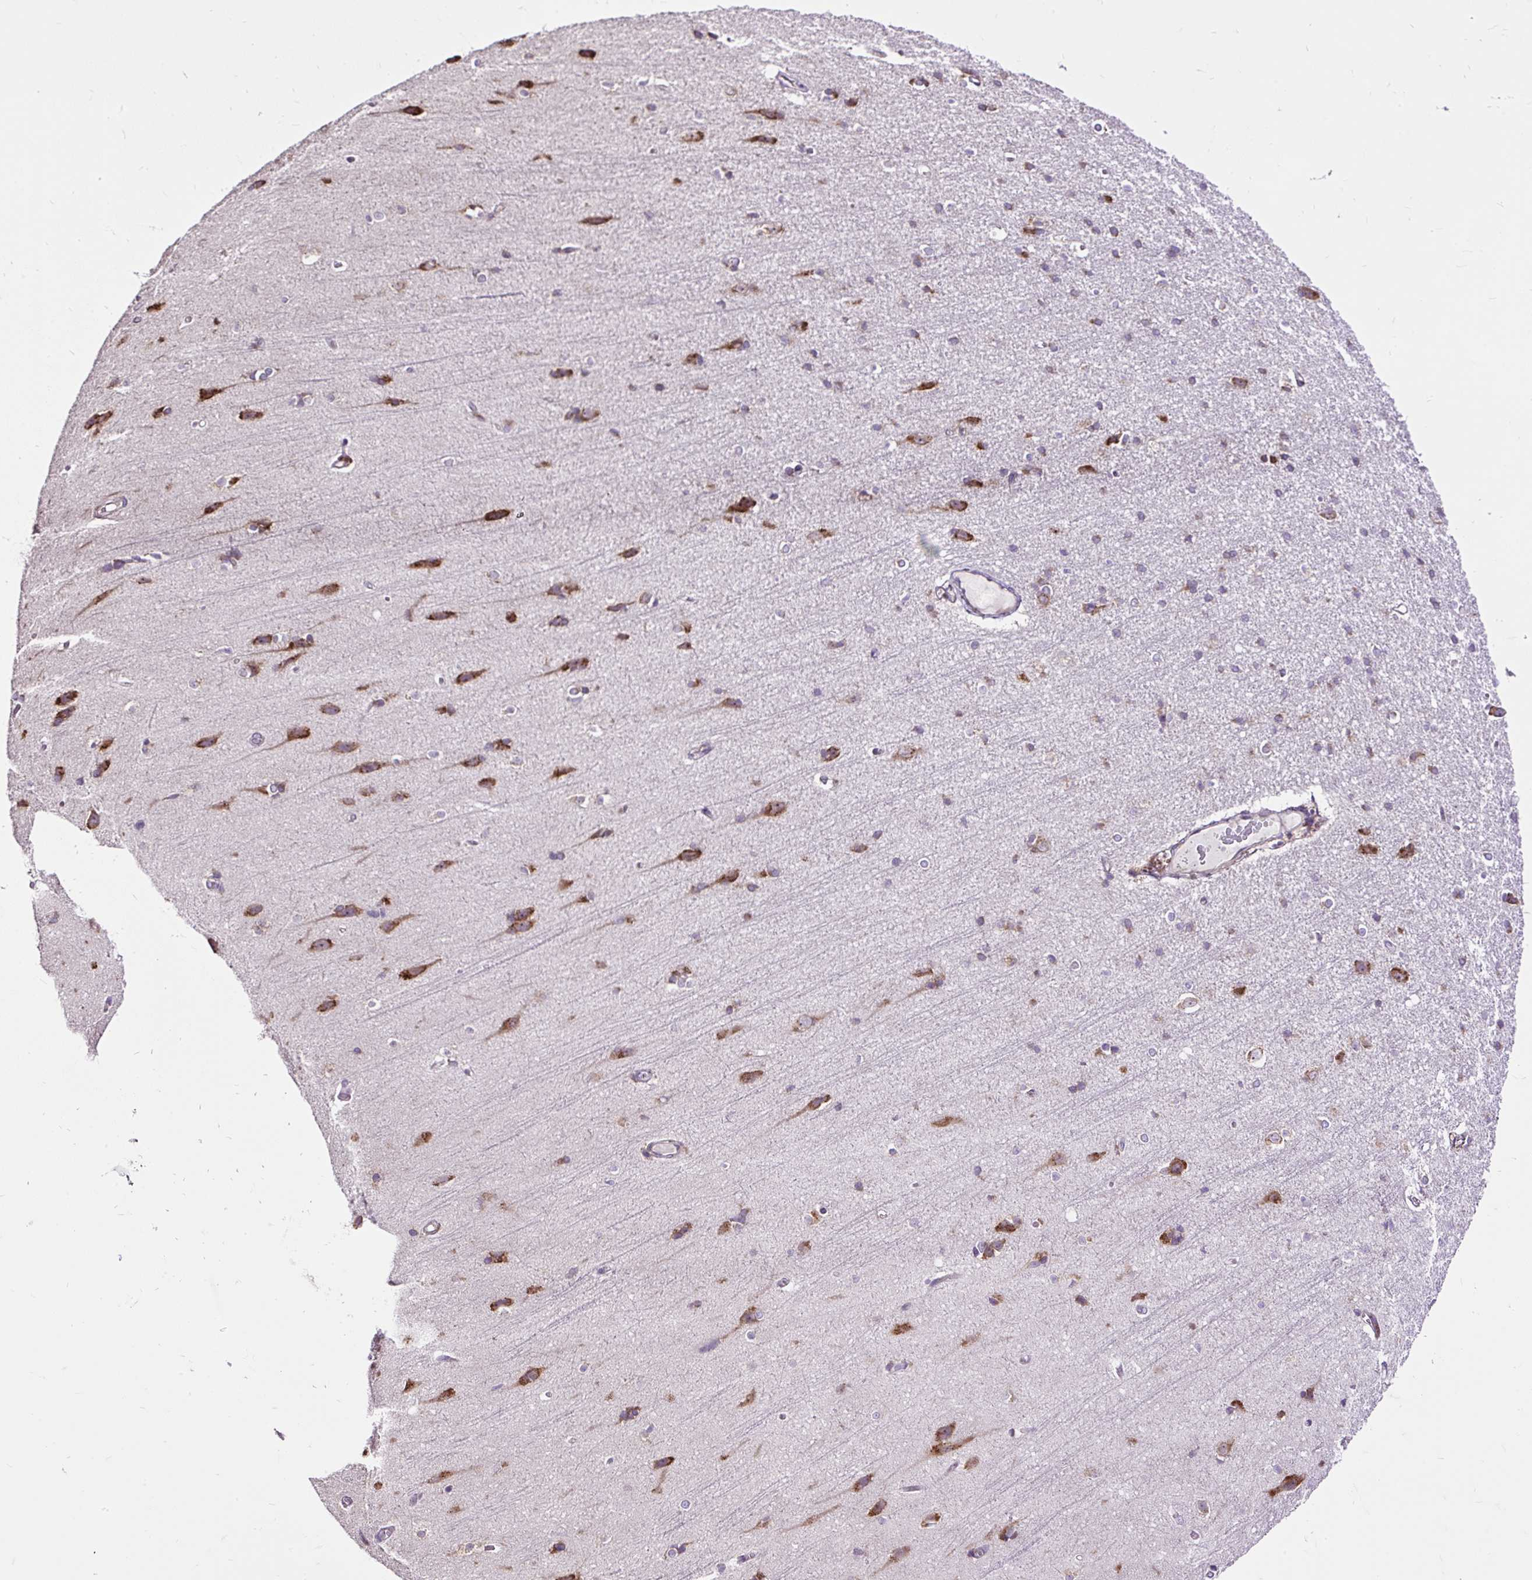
{"staining": {"intensity": "negative", "quantity": "none", "location": "none"}, "tissue": "cerebral cortex", "cell_type": "Endothelial cells", "image_type": "normal", "snomed": [{"axis": "morphology", "description": "Normal tissue, NOS"}, {"axis": "topography", "description": "Cerebral cortex"}], "caption": "Micrograph shows no significant protein staining in endothelial cells of unremarkable cerebral cortex. Nuclei are stained in blue.", "gene": "RPS5", "patient": {"sex": "male", "age": 37}}